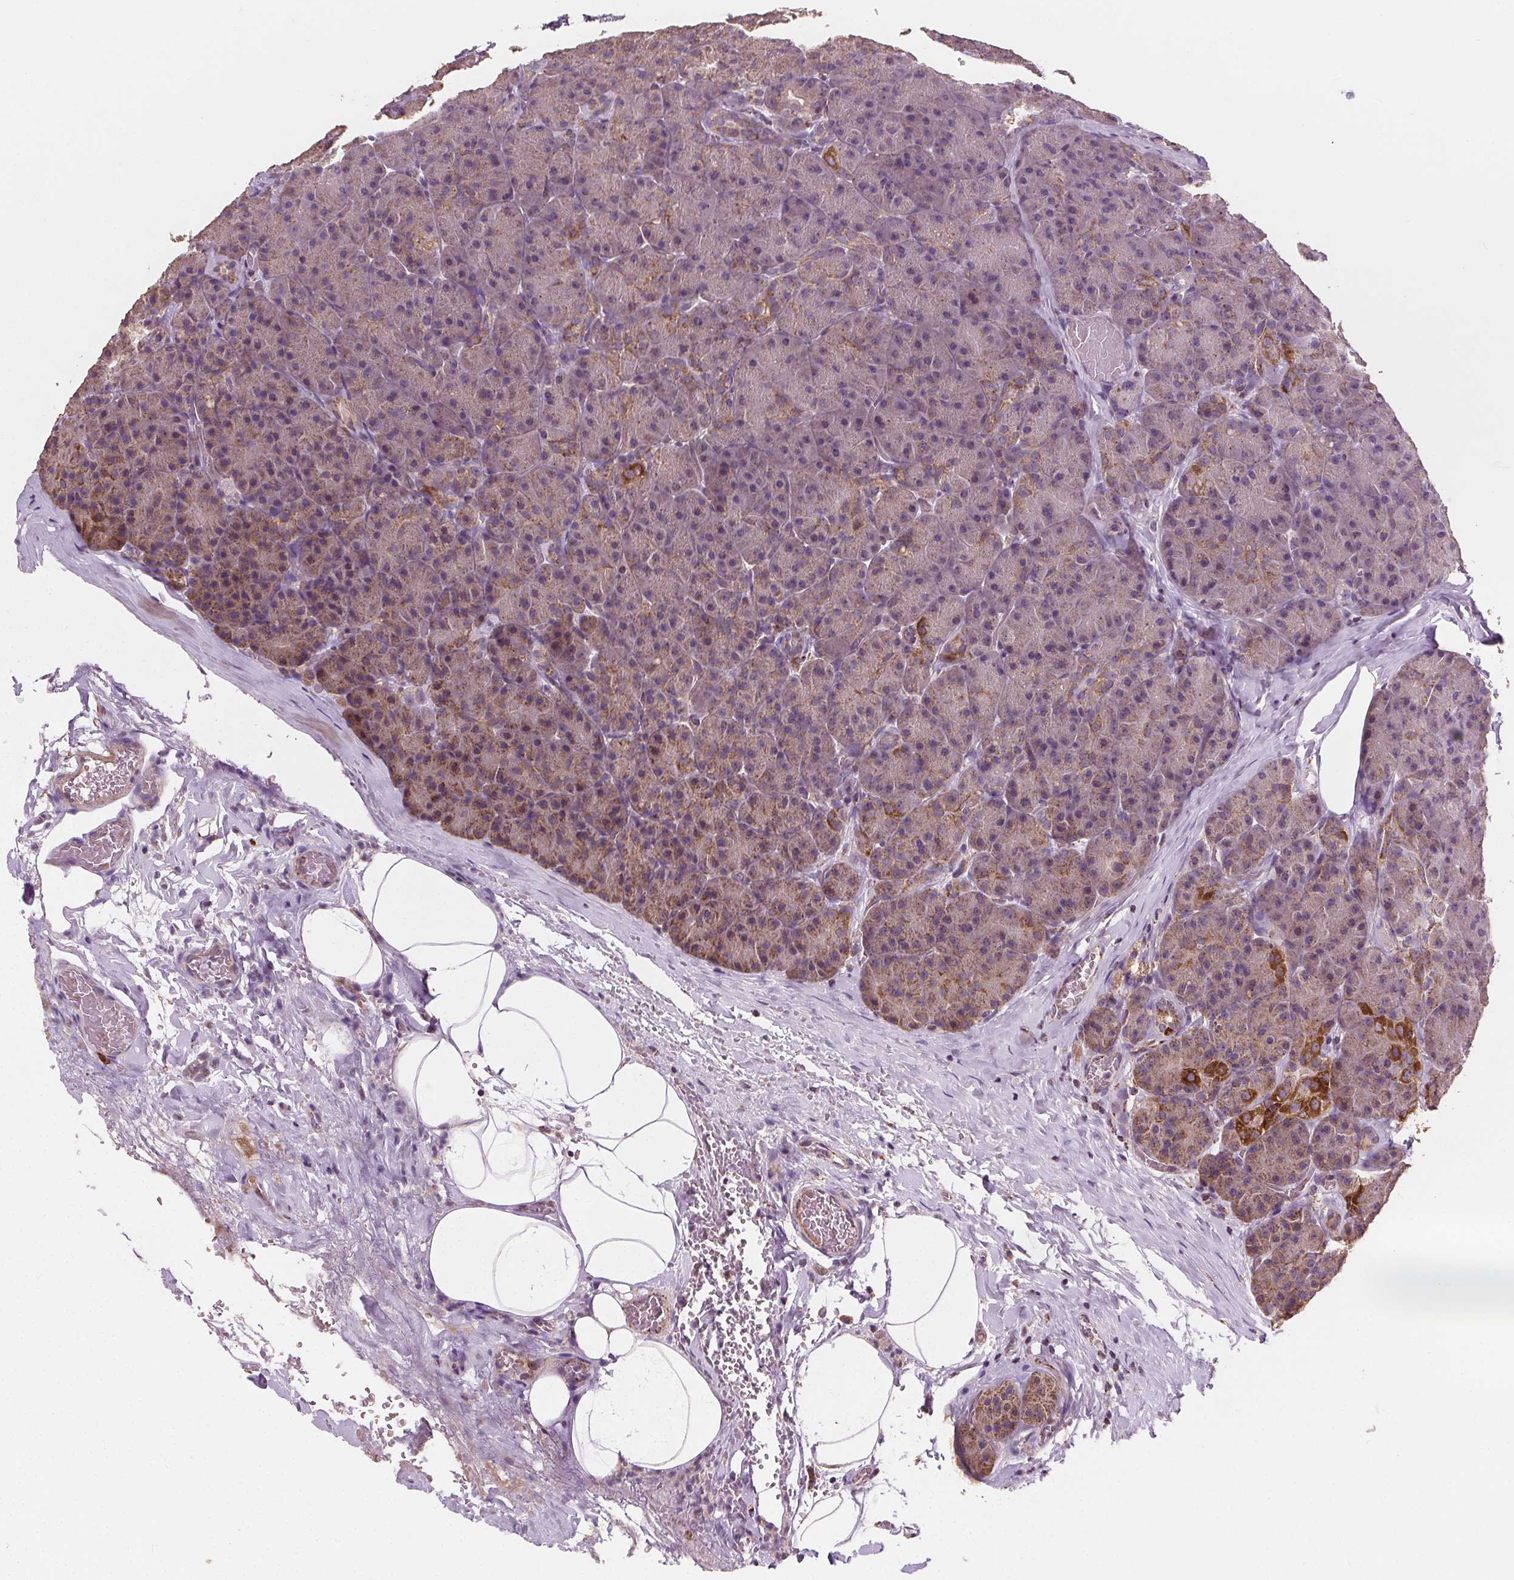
{"staining": {"intensity": "moderate", "quantity": "25%-75%", "location": "cytoplasmic/membranous"}, "tissue": "pancreas", "cell_type": "Exocrine glandular cells", "image_type": "normal", "snomed": [{"axis": "morphology", "description": "Normal tissue, NOS"}, {"axis": "topography", "description": "Pancreas"}], "caption": "This is a photomicrograph of immunohistochemistry (IHC) staining of normal pancreas, which shows moderate positivity in the cytoplasmic/membranous of exocrine glandular cells.", "gene": "GOLT1B", "patient": {"sex": "male", "age": 57}}